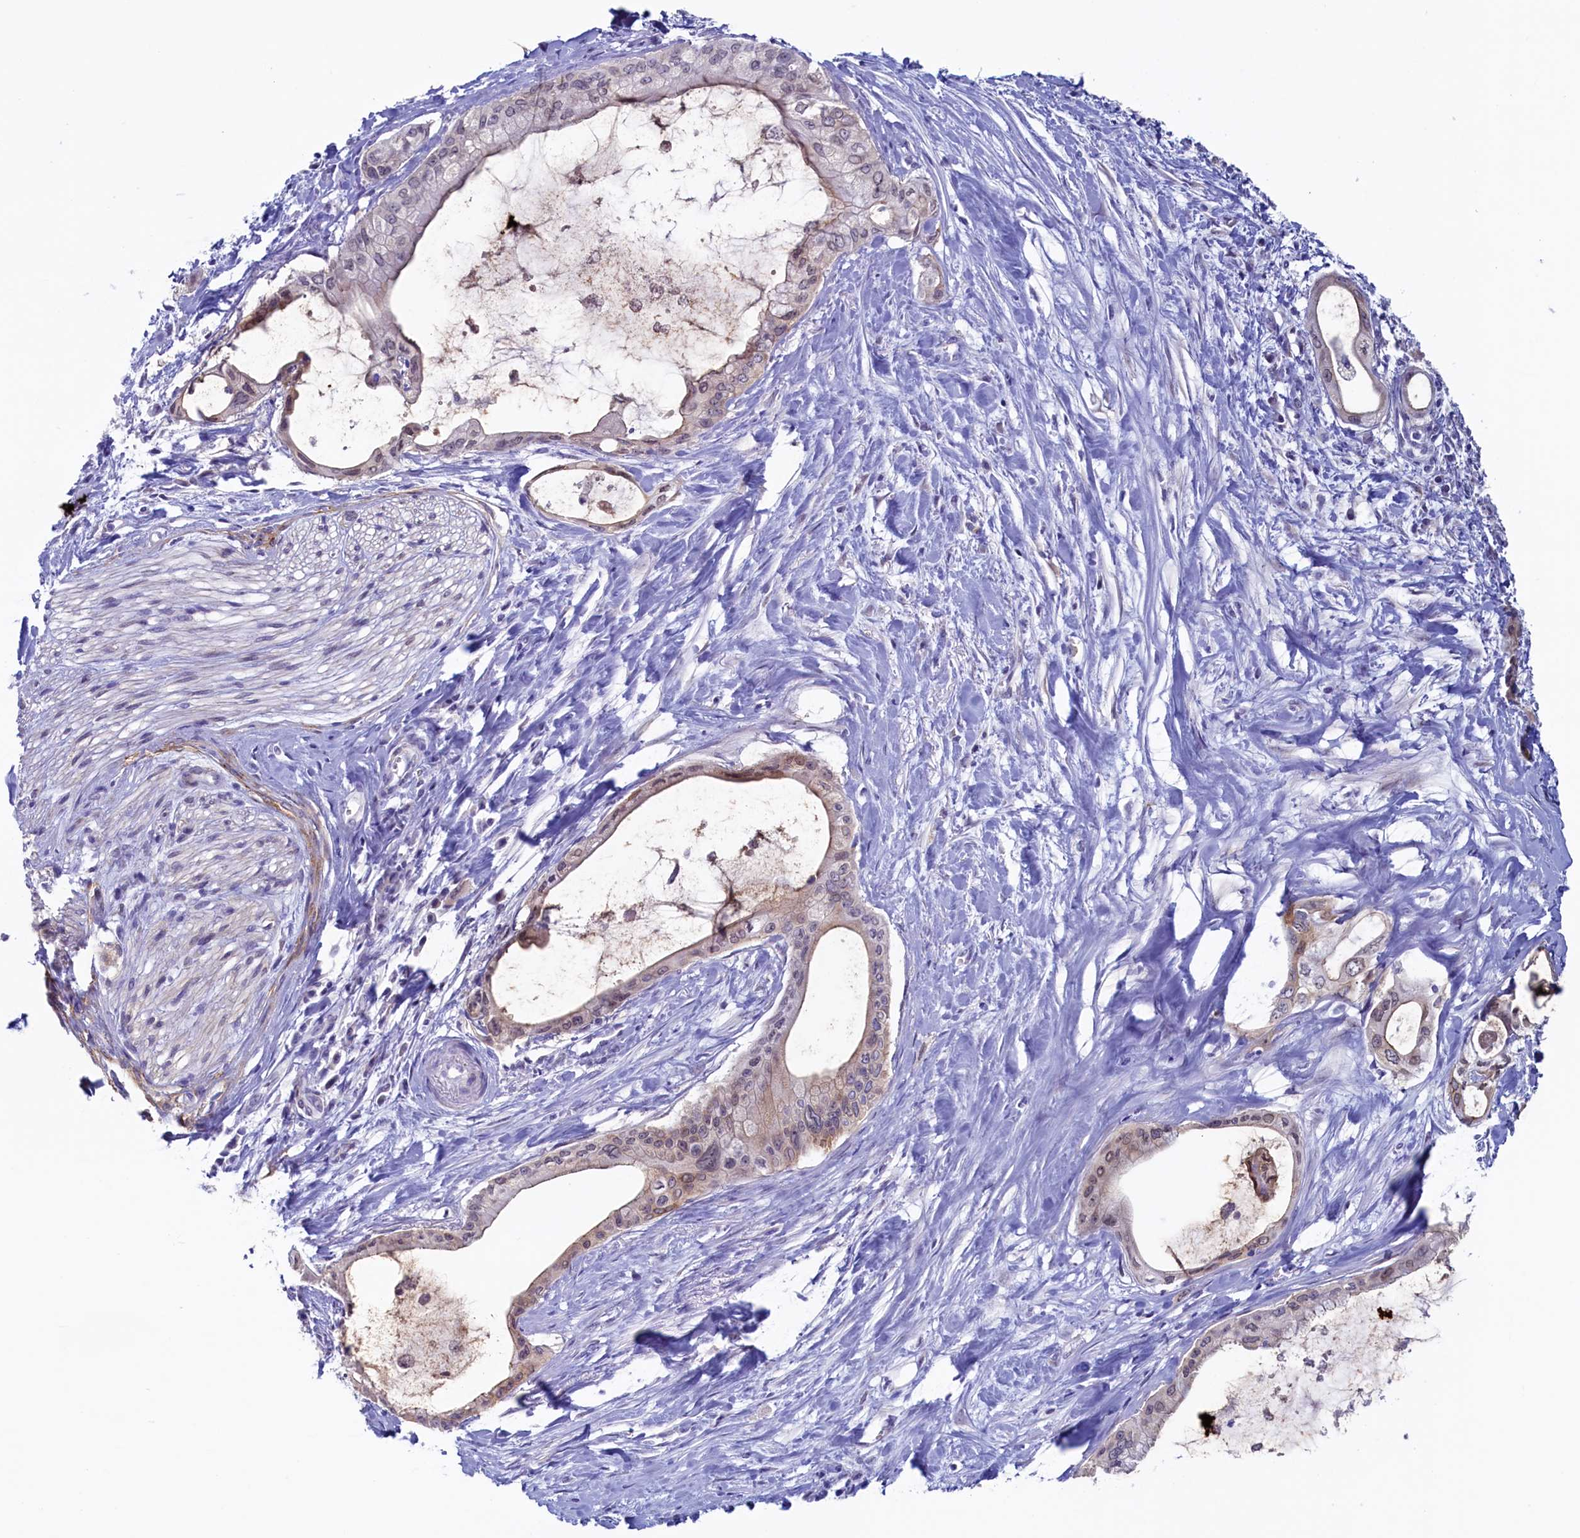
{"staining": {"intensity": "weak", "quantity": "<25%", "location": "cytoplasmic/membranous,nuclear"}, "tissue": "pancreatic cancer", "cell_type": "Tumor cells", "image_type": "cancer", "snomed": [{"axis": "morphology", "description": "Adenocarcinoma, NOS"}, {"axis": "topography", "description": "Pancreas"}], "caption": "This is an IHC image of human adenocarcinoma (pancreatic). There is no positivity in tumor cells.", "gene": "PACSIN3", "patient": {"sex": "male", "age": 72}}